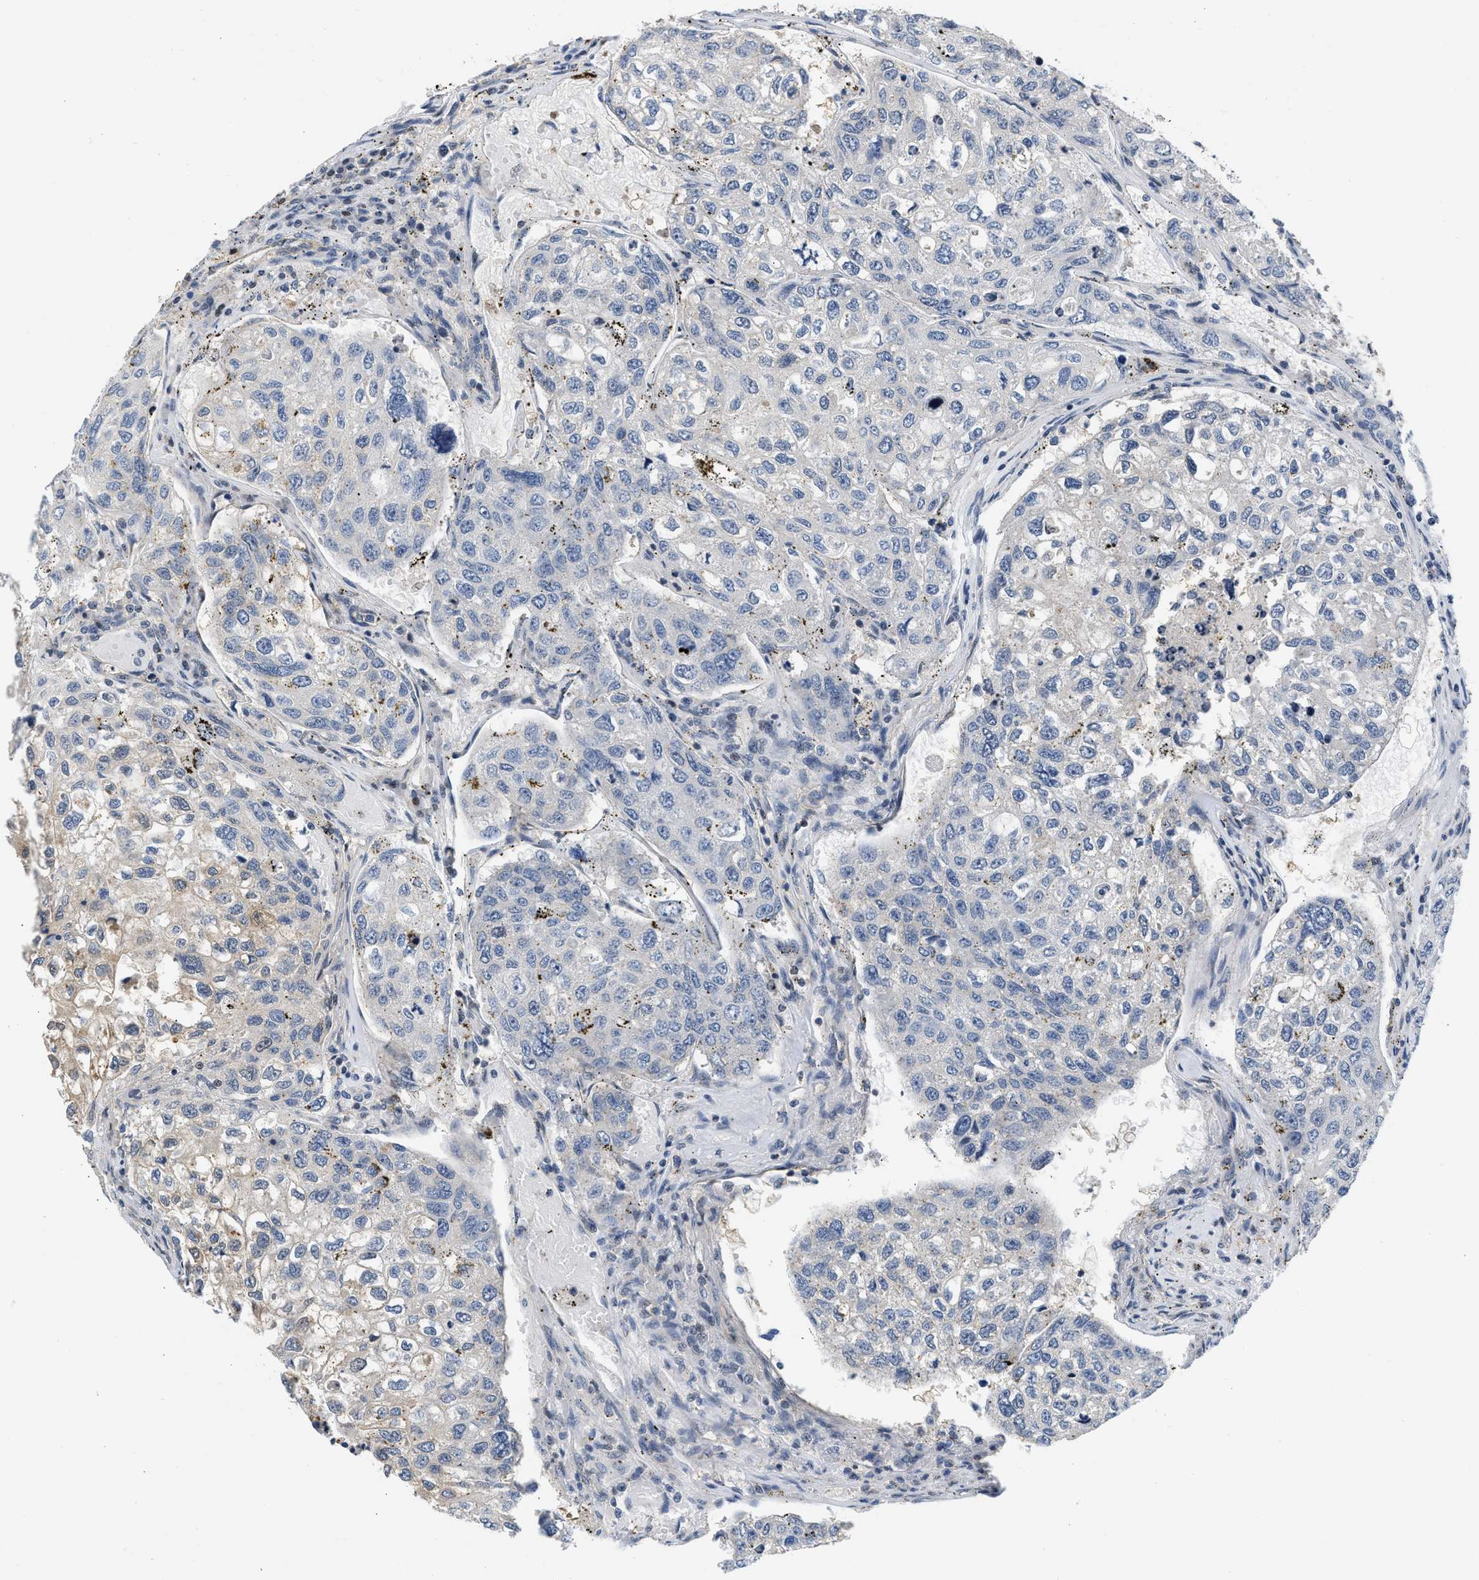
{"staining": {"intensity": "negative", "quantity": "none", "location": "none"}, "tissue": "urothelial cancer", "cell_type": "Tumor cells", "image_type": "cancer", "snomed": [{"axis": "morphology", "description": "Urothelial carcinoma, High grade"}, {"axis": "topography", "description": "Lymph node"}, {"axis": "topography", "description": "Urinary bladder"}], "caption": "IHC of human high-grade urothelial carcinoma demonstrates no expression in tumor cells.", "gene": "OLIG3", "patient": {"sex": "male", "age": 51}}